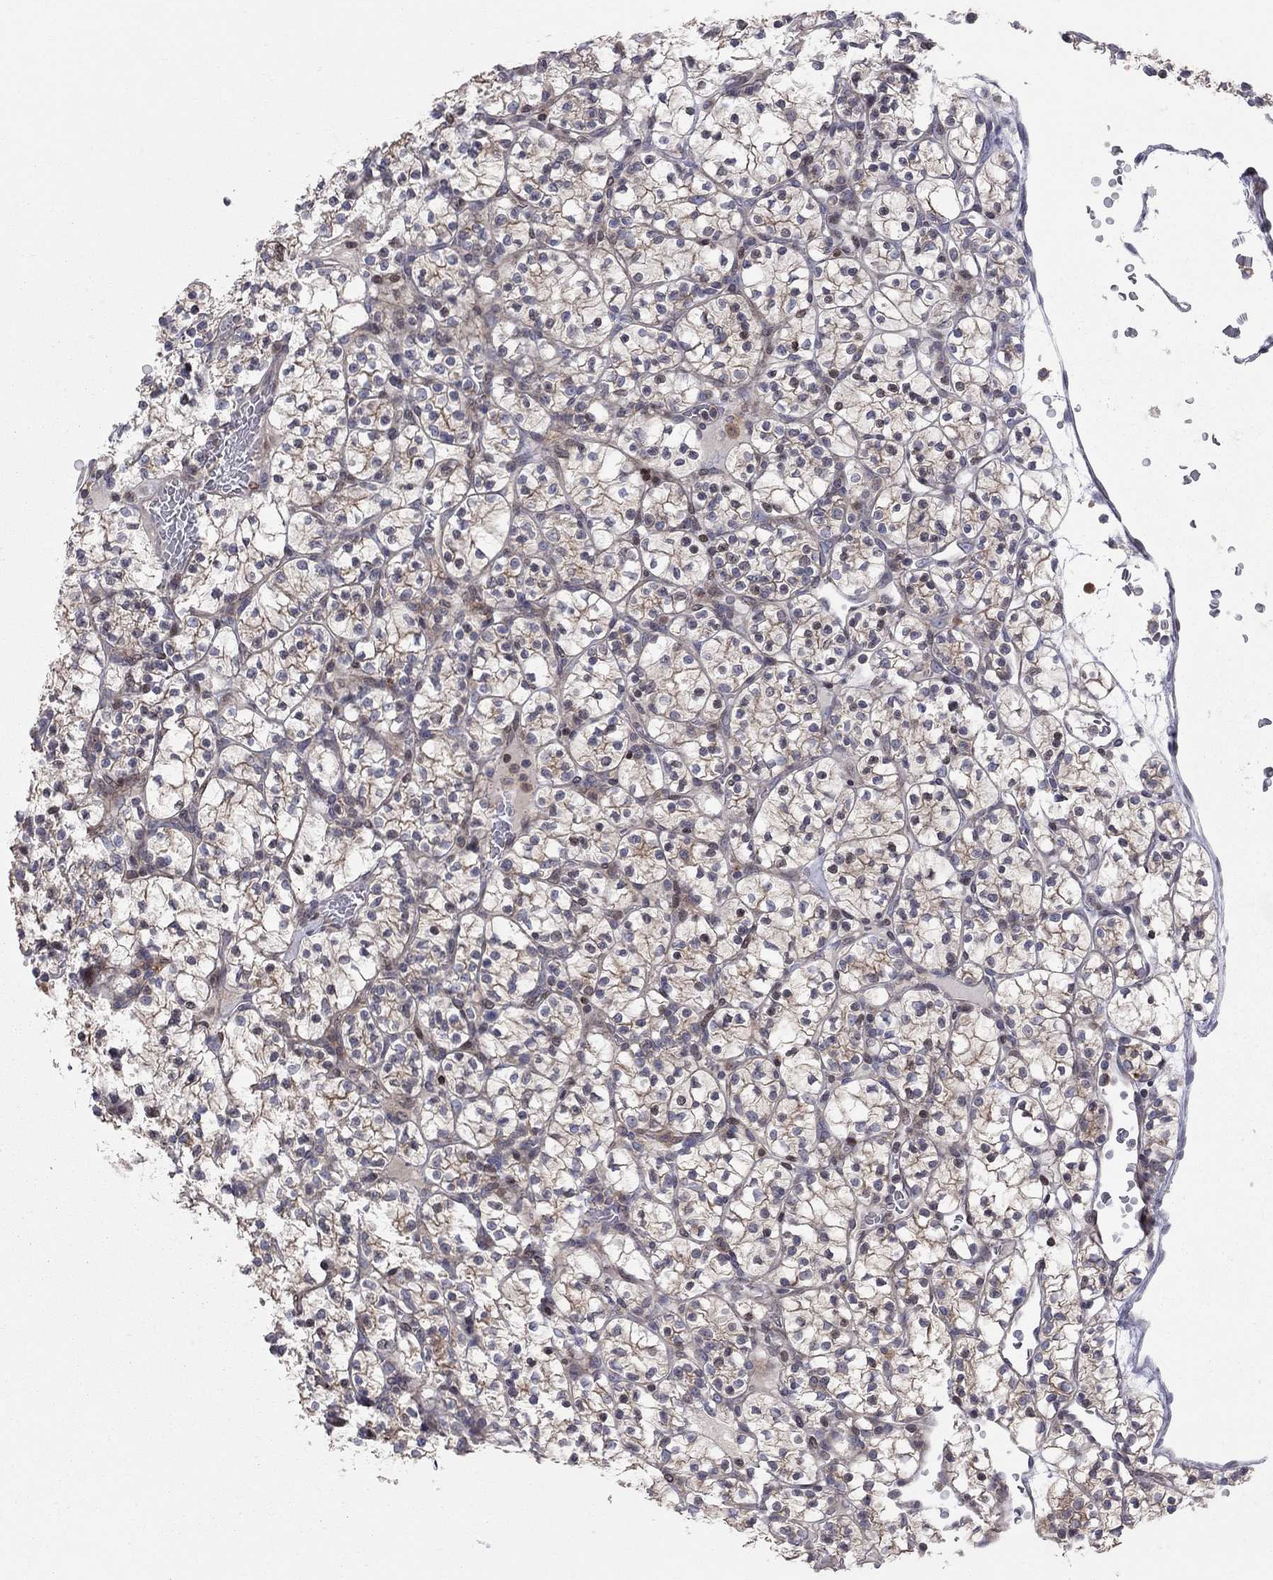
{"staining": {"intensity": "weak", "quantity": "25%-75%", "location": "cytoplasmic/membranous"}, "tissue": "renal cancer", "cell_type": "Tumor cells", "image_type": "cancer", "snomed": [{"axis": "morphology", "description": "Adenocarcinoma, NOS"}, {"axis": "topography", "description": "Kidney"}], "caption": "Tumor cells reveal low levels of weak cytoplasmic/membranous positivity in approximately 25%-75% of cells in renal cancer. The staining was performed using DAB, with brown indicating positive protein expression. Nuclei are stained blue with hematoxylin.", "gene": "ERN2", "patient": {"sex": "female", "age": 89}}